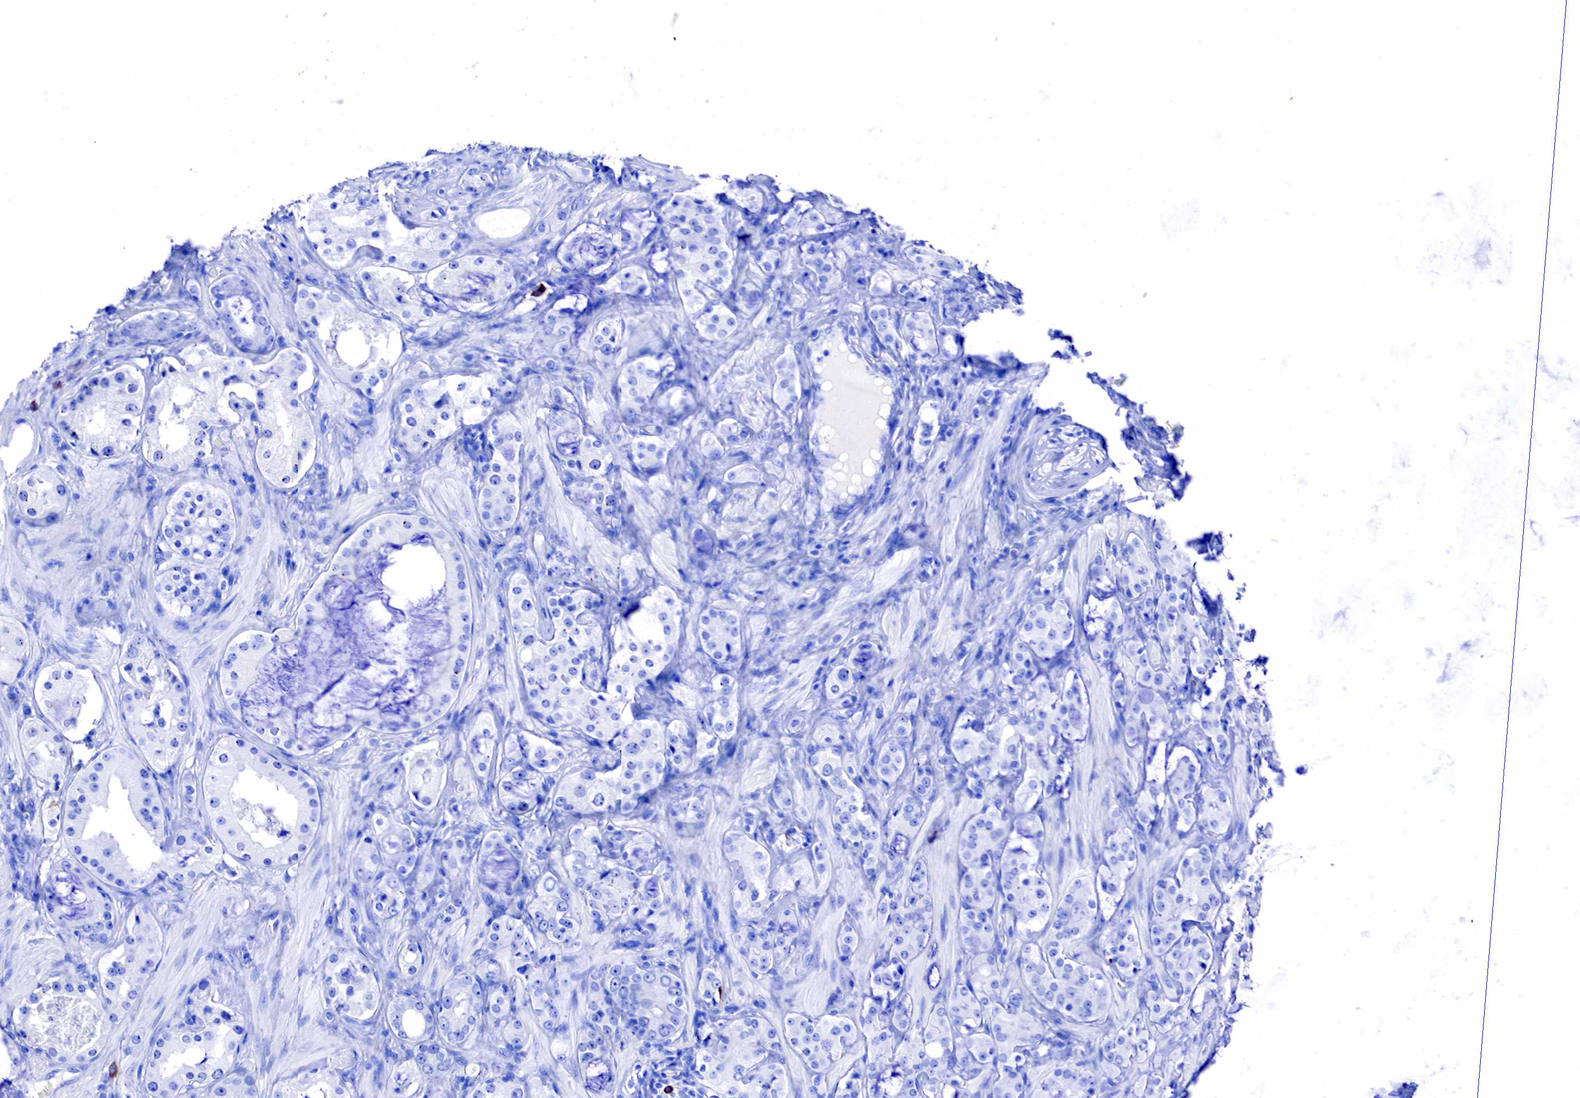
{"staining": {"intensity": "negative", "quantity": "none", "location": "none"}, "tissue": "prostate cancer", "cell_type": "Tumor cells", "image_type": "cancer", "snomed": [{"axis": "morphology", "description": "Adenocarcinoma, Medium grade"}, {"axis": "topography", "description": "Prostate"}], "caption": "Tumor cells show no significant protein expression in prostate cancer. (DAB immunohistochemistry (IHC), high magnification).", "gene": "CD79A", "patient": {"sex": "male", "age": 73}}